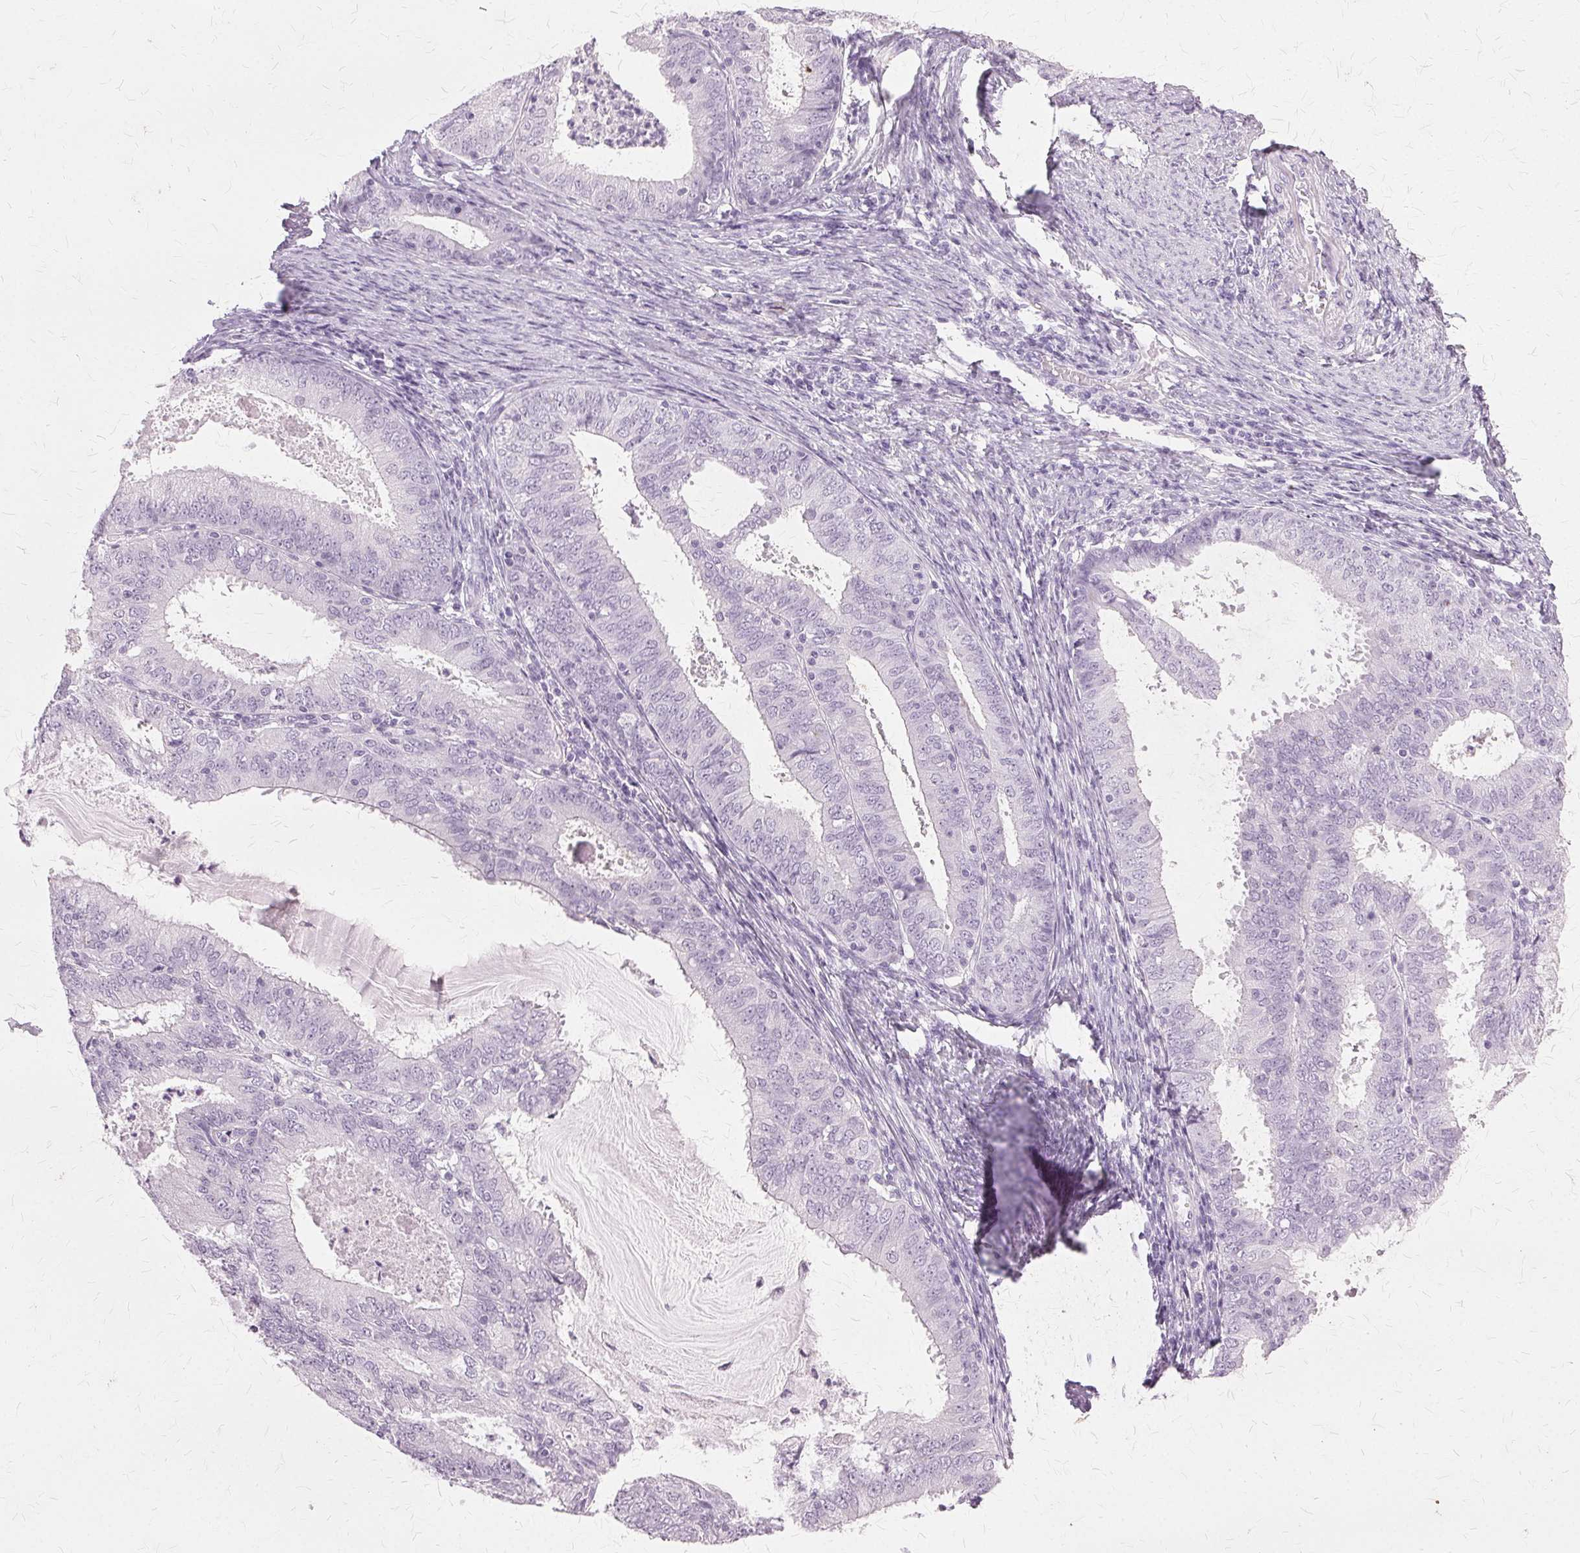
{"staining": {"intensity": "negative", "quantity": "none", "location": "none"}, "tissue": "endometrial cancer", "cell_type": "Tumor cells", "image_type": "cancer", "snomed": [{"axis": "morphology", "description": "Adenocarcinoma, NOS"}, {"axis": "topography", "description": "Endometrium"}], "caption": "This histopathology image is of adenocarcinoma (endometrial) stained with immunohistochemistry to label a protein in brown with the nuclei are counter-stained blue. There is no expression in tumor cells. (Brightfield microscopy of DAB immunohistochemistry (IHC) at high magnification).", "gene": "SLC45A3", "patient": {"sex": "female", "age": 57}}